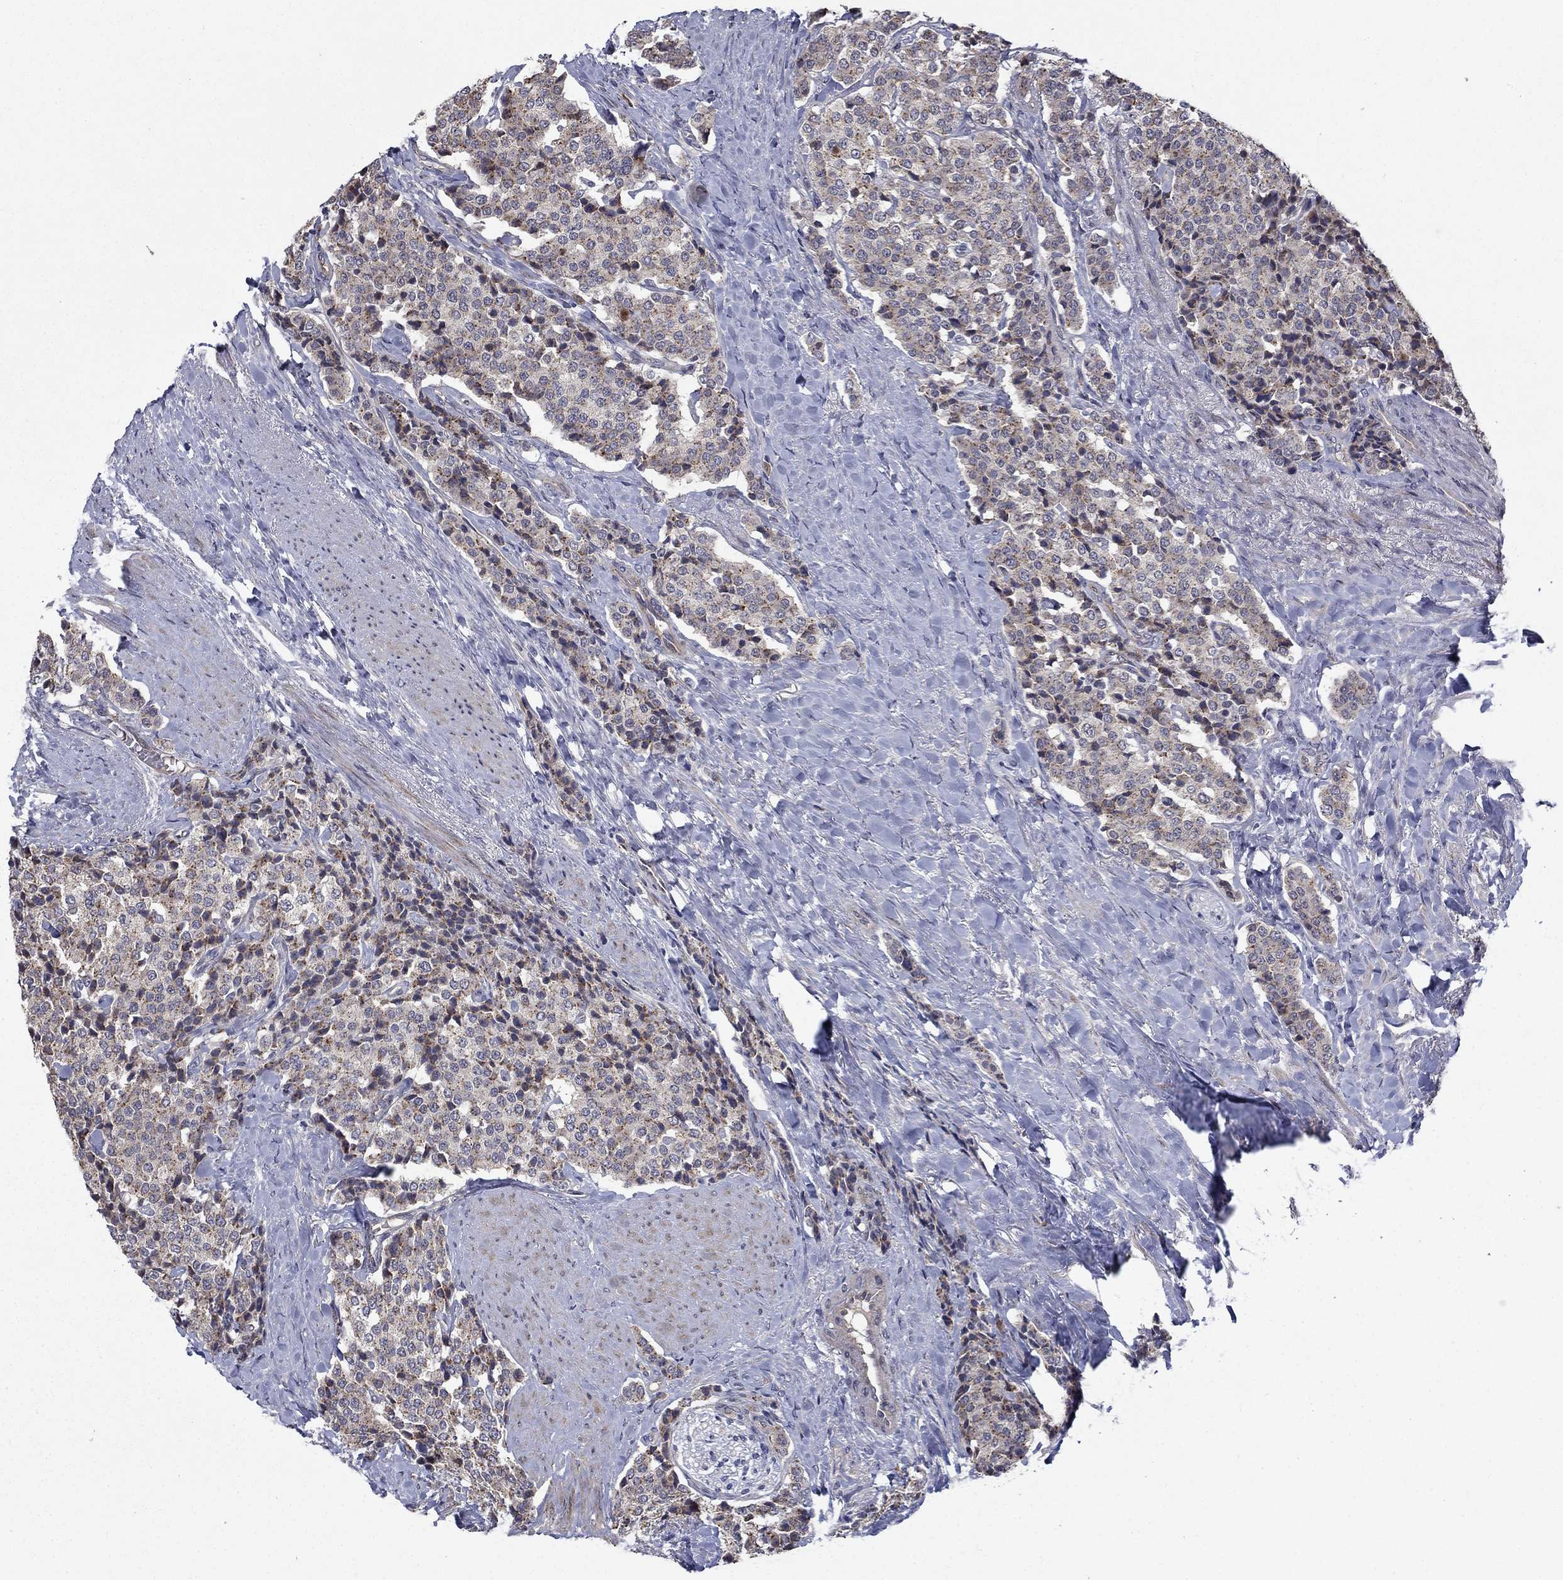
{"staining": {"intensity": "weak", "quantity": ">75%", "location": "cytoplasmic/membranous"}, "tissue": "carcinoid", "cell_type": "Tumor cells", "image_type": "cancer", "snomed": [{"axis": "morphology", "description": "Carcinoid, malignant, NOS"}, {"axis": "topography", "description": "Small intestine"}], "caption": "Immunohistochemical staining of malignant carcinoid demonstrates low levels of weak cytoplasmic/membranous expression in about >75% of tumor cells.", "gene": "FAM3B", "patient": {"sex": "female", "age": 58}}